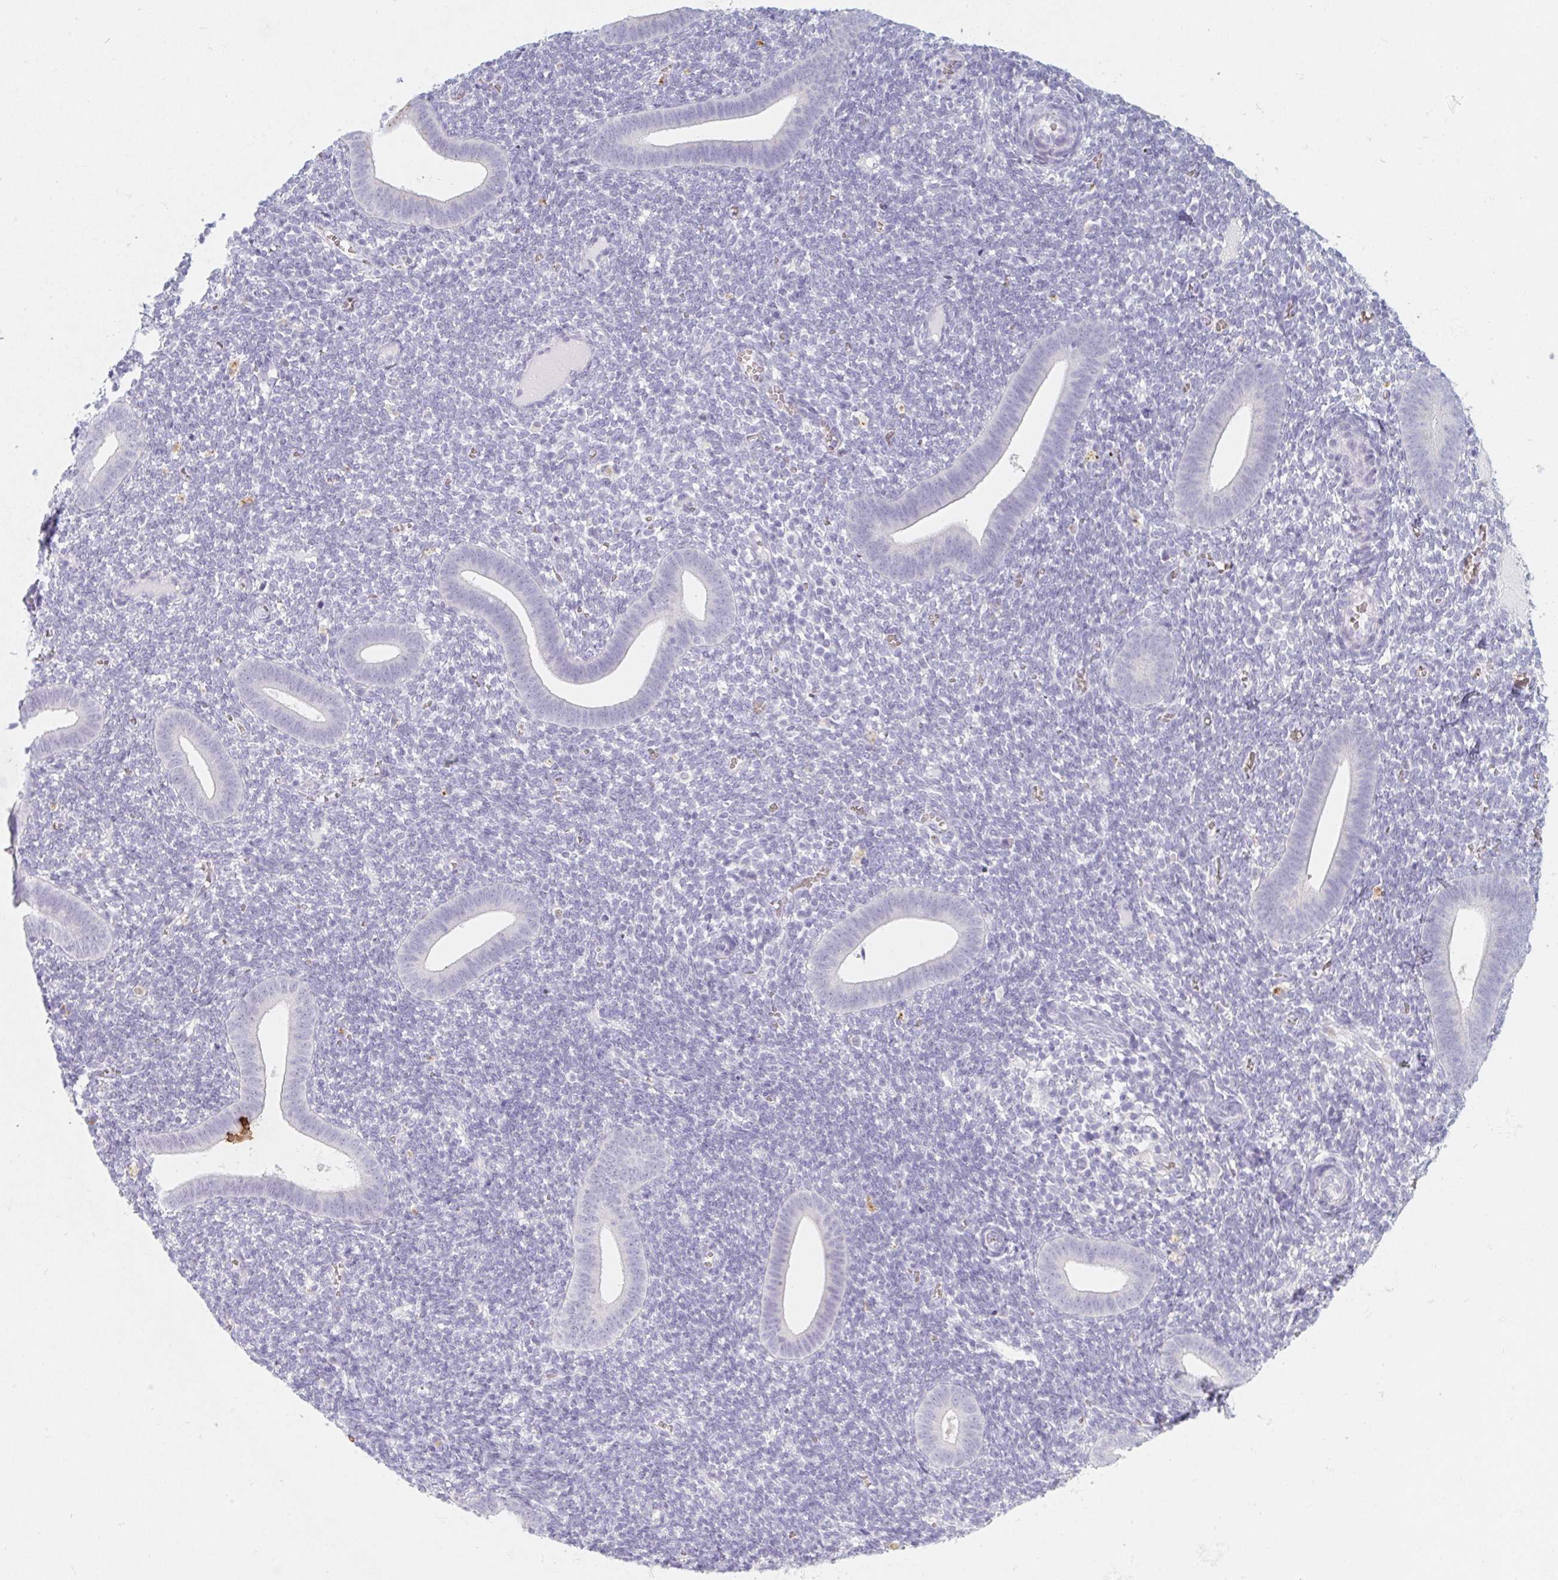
{"staining": {"intensity": "negative", "quantity": "none", "location": "none"}, "tissue": "endometrium", "cell_type": "Cells in endometrial stroma", "image_type": "normal", "snomed": [{"axis": "morphology", "description": "Normal tissue, NOS"}, {"axis": "topography", "description": "Endometrium"}], "caption": "A micrograph of endometrium stained for a protein exhibits no brown staining in cells in endometrial stroma. (Brightfield microscopy of DAB (3,3'-diaminobenzidine) IHC at high magnification).", "gene": "DCD", "patient": {"sex": "female", "age": 25}}